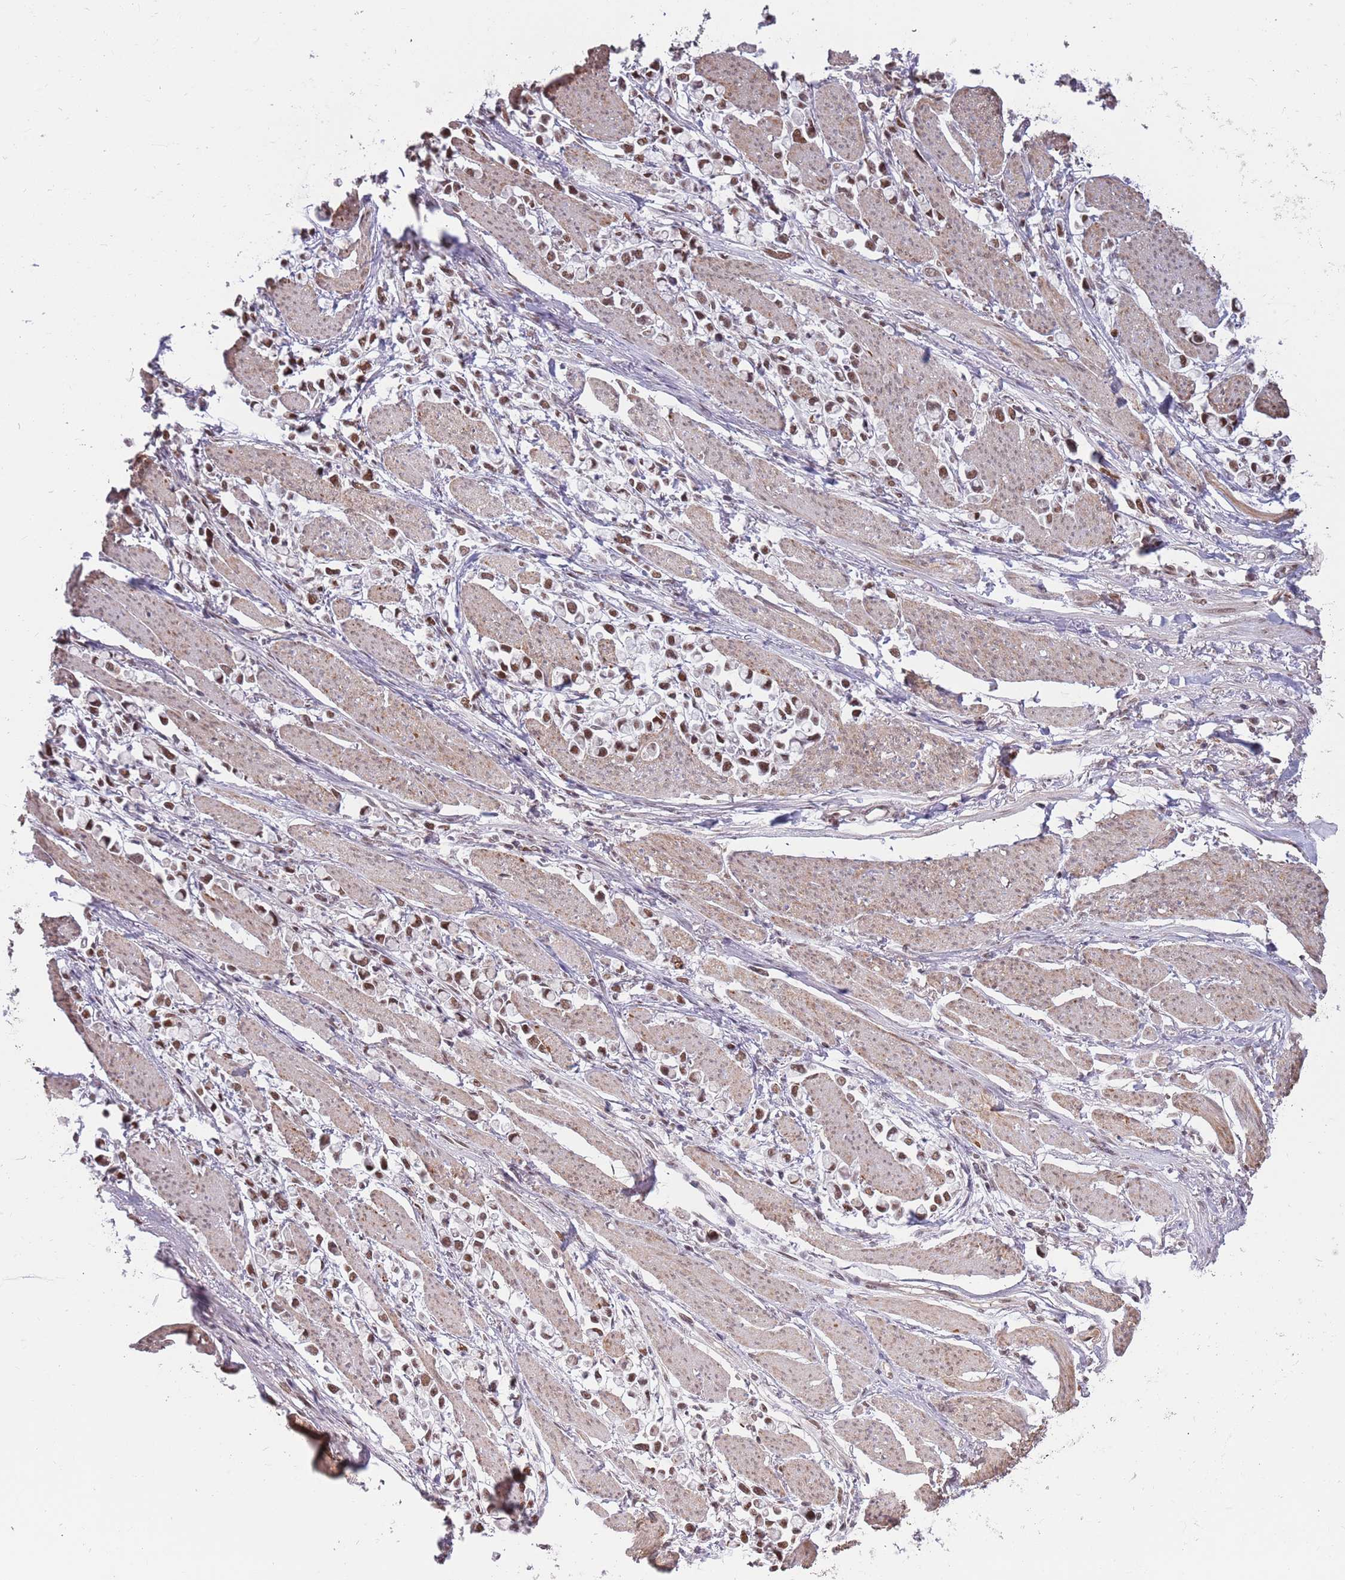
{"staining": {"intensity": "moderate", "quantity": ">75%", "location": "nuclear"}, "tissue": "stomach cancer", "cell_type": "Tumor cells", "image_type": "cancer", "snomed": [{"axis": "morphology", "description": "Adenocarcinoma, NOS"}, {"axis": "topography", "description": "Stomach"}], "caption": "High-power microscopy captured an immunohistochemistry (IHC) photomicrograph of stomach cancer (adenocarcinoma), revealing moderate nuclear positivity in approximately >75% of tumor cells.", "gene": "ZBTB7A", "patient": {"sex": "female", "age": 81}}